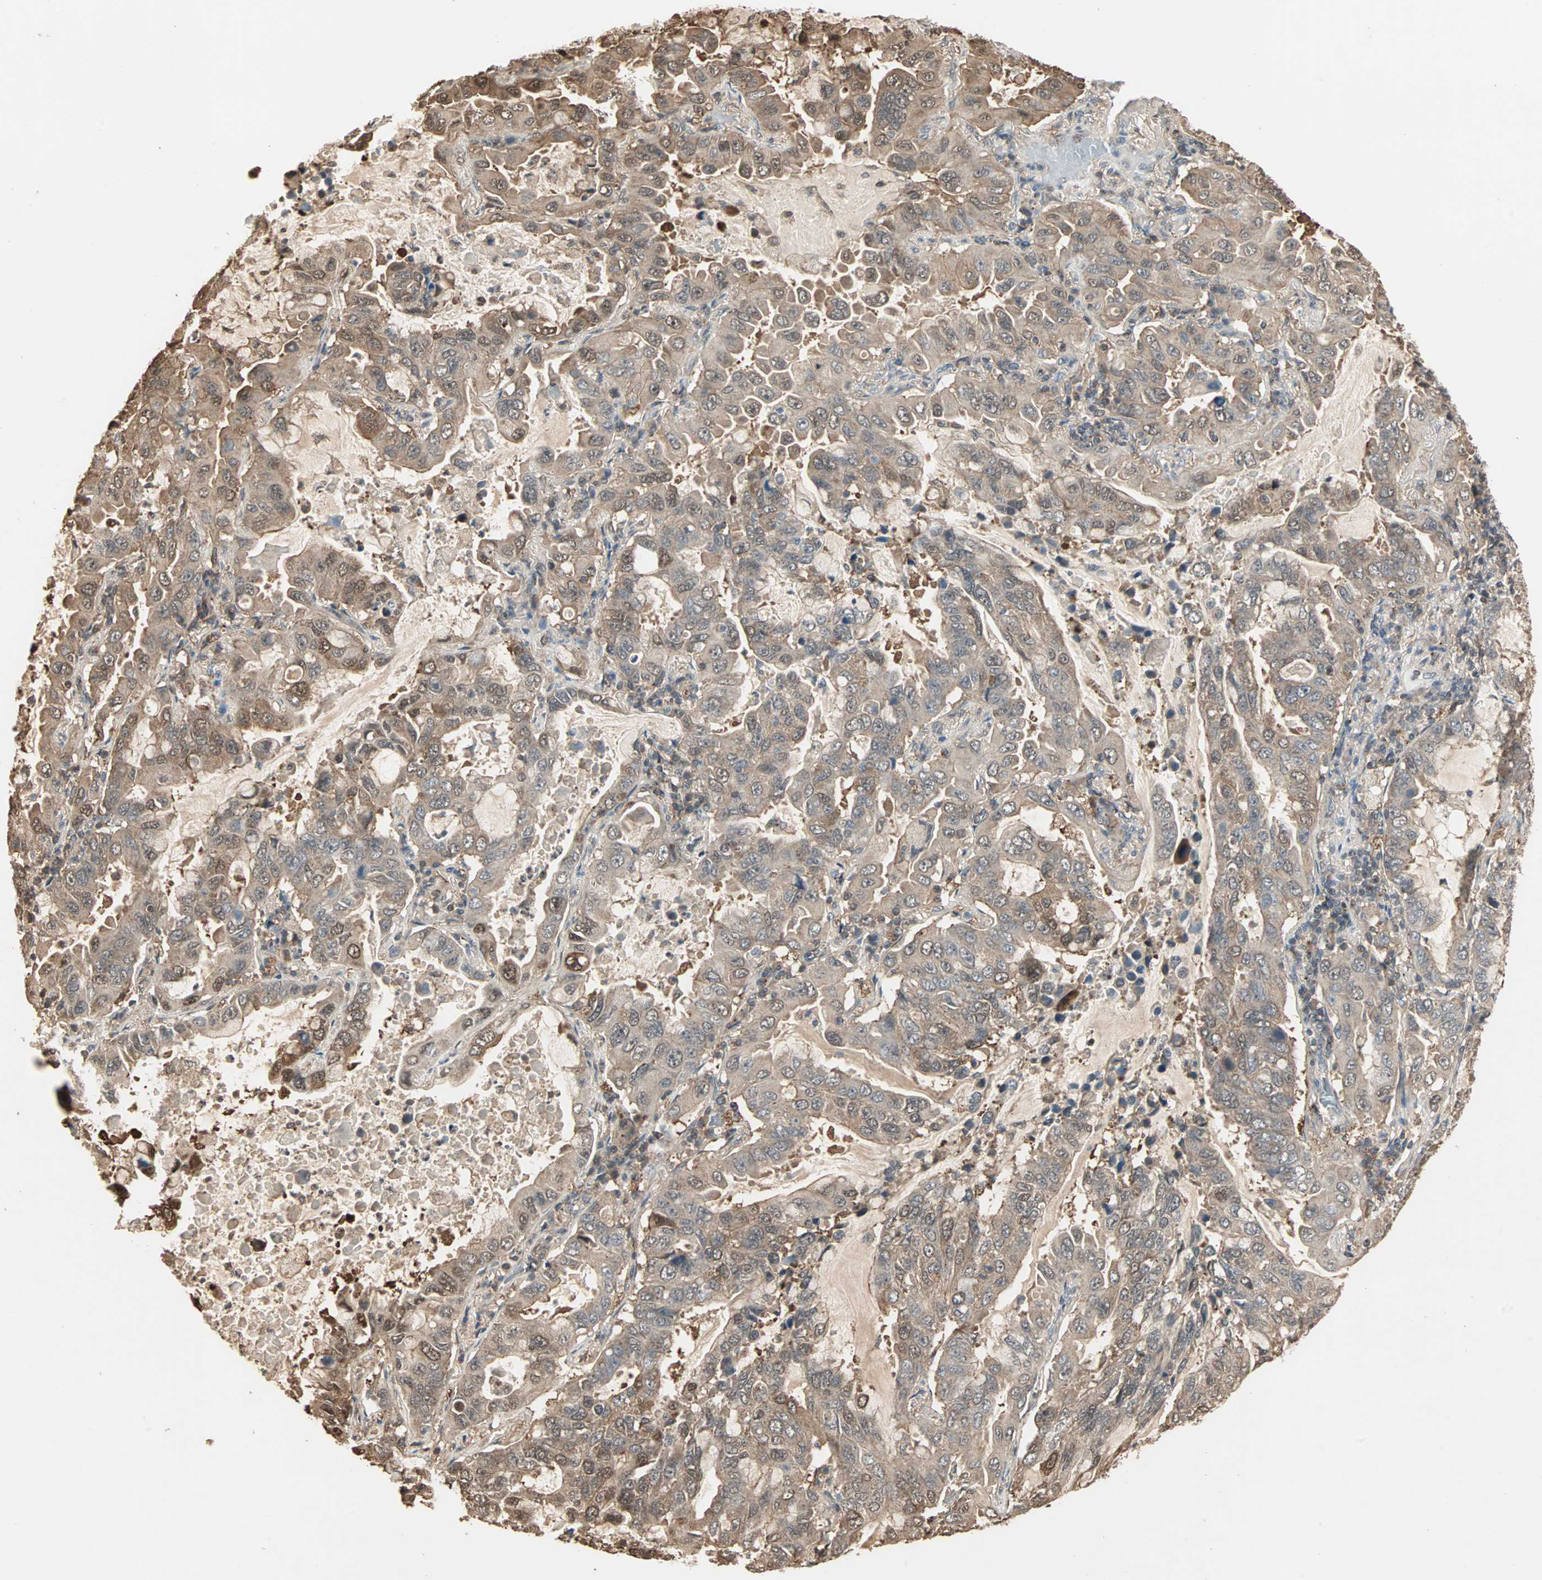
{"staining": {"intensity": "moderate", "quantity": ">75%", "location": "cytoplasmic/membranous"}, "tissue": "lung cancer", "cell_type": "Tumor cells", "image_type": "cancer", "snomed": [{"axis": "morphology", "description": "Adenocarcinoma, NOS"}, {"axis": "topography", "description": "Lung"}], "caption": "Lung cancer (adenocarcinoma) stained for a protein (brown) shows moderate cytoplasmic/membranous positive positivity in approximately >75% of tumor cells.", "gene": "DRG2", "patient": {"sex": "male", "age": 64}}